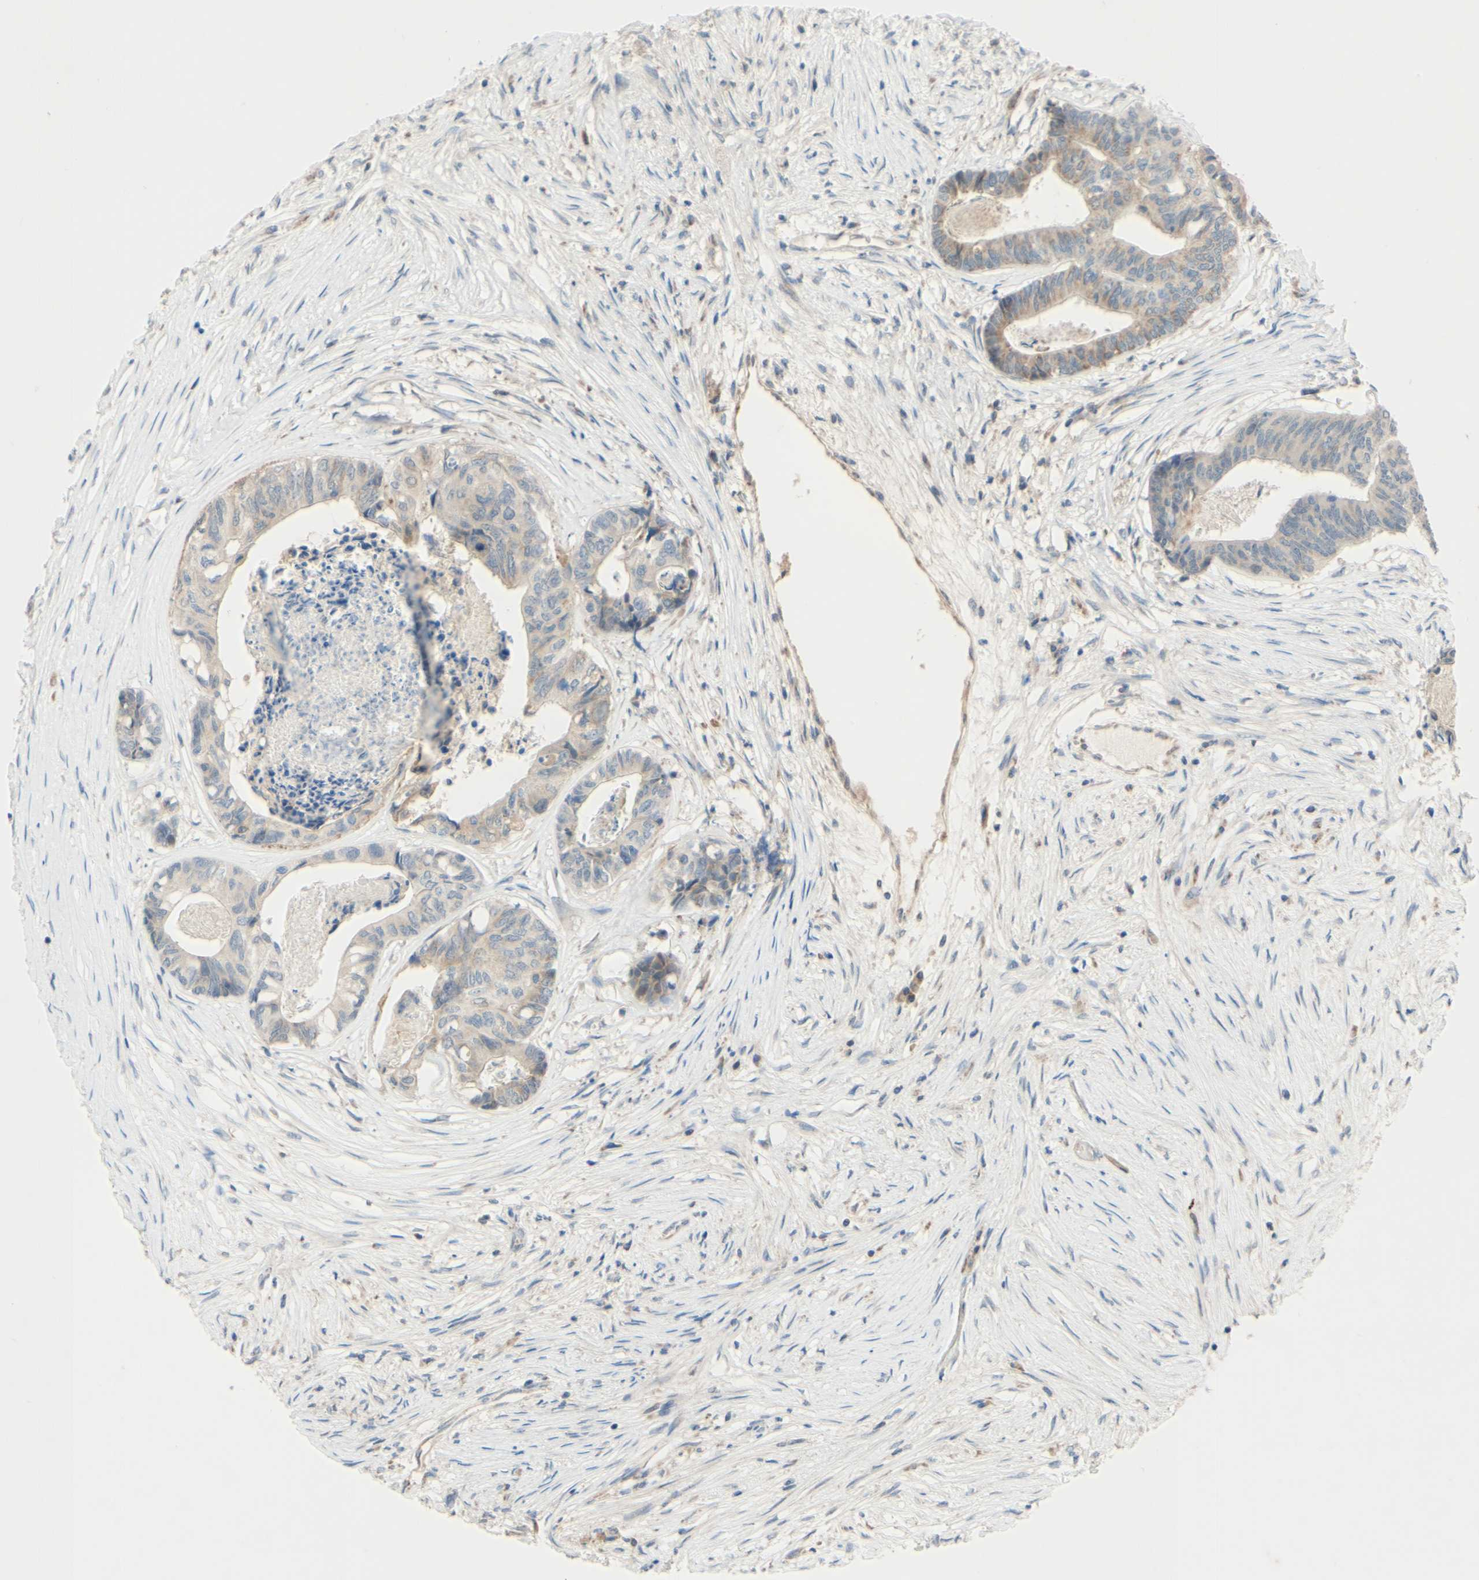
{"staining": {"intensity": "weak", "quantity": ">75%", "location": "cytoplasmic/membranous"}, "tissue": "colorectal cancer", "cell_type": "Tumor cells", "image_type": "cancer", "snomed": [{"axis": "morphology", "description": "Adenocarcinoma, NOS"}, {"axis": "topography", "description": "Rectum"}], "caption": "Immunohistochemistry (IHC) of colorectal cancer demonstrates low levels of weak cytoplasmic/membranous staining in approximately >75% of tumor cells.", "gene": "GATA1", "patient": {"sex": "male", "age": 63}}